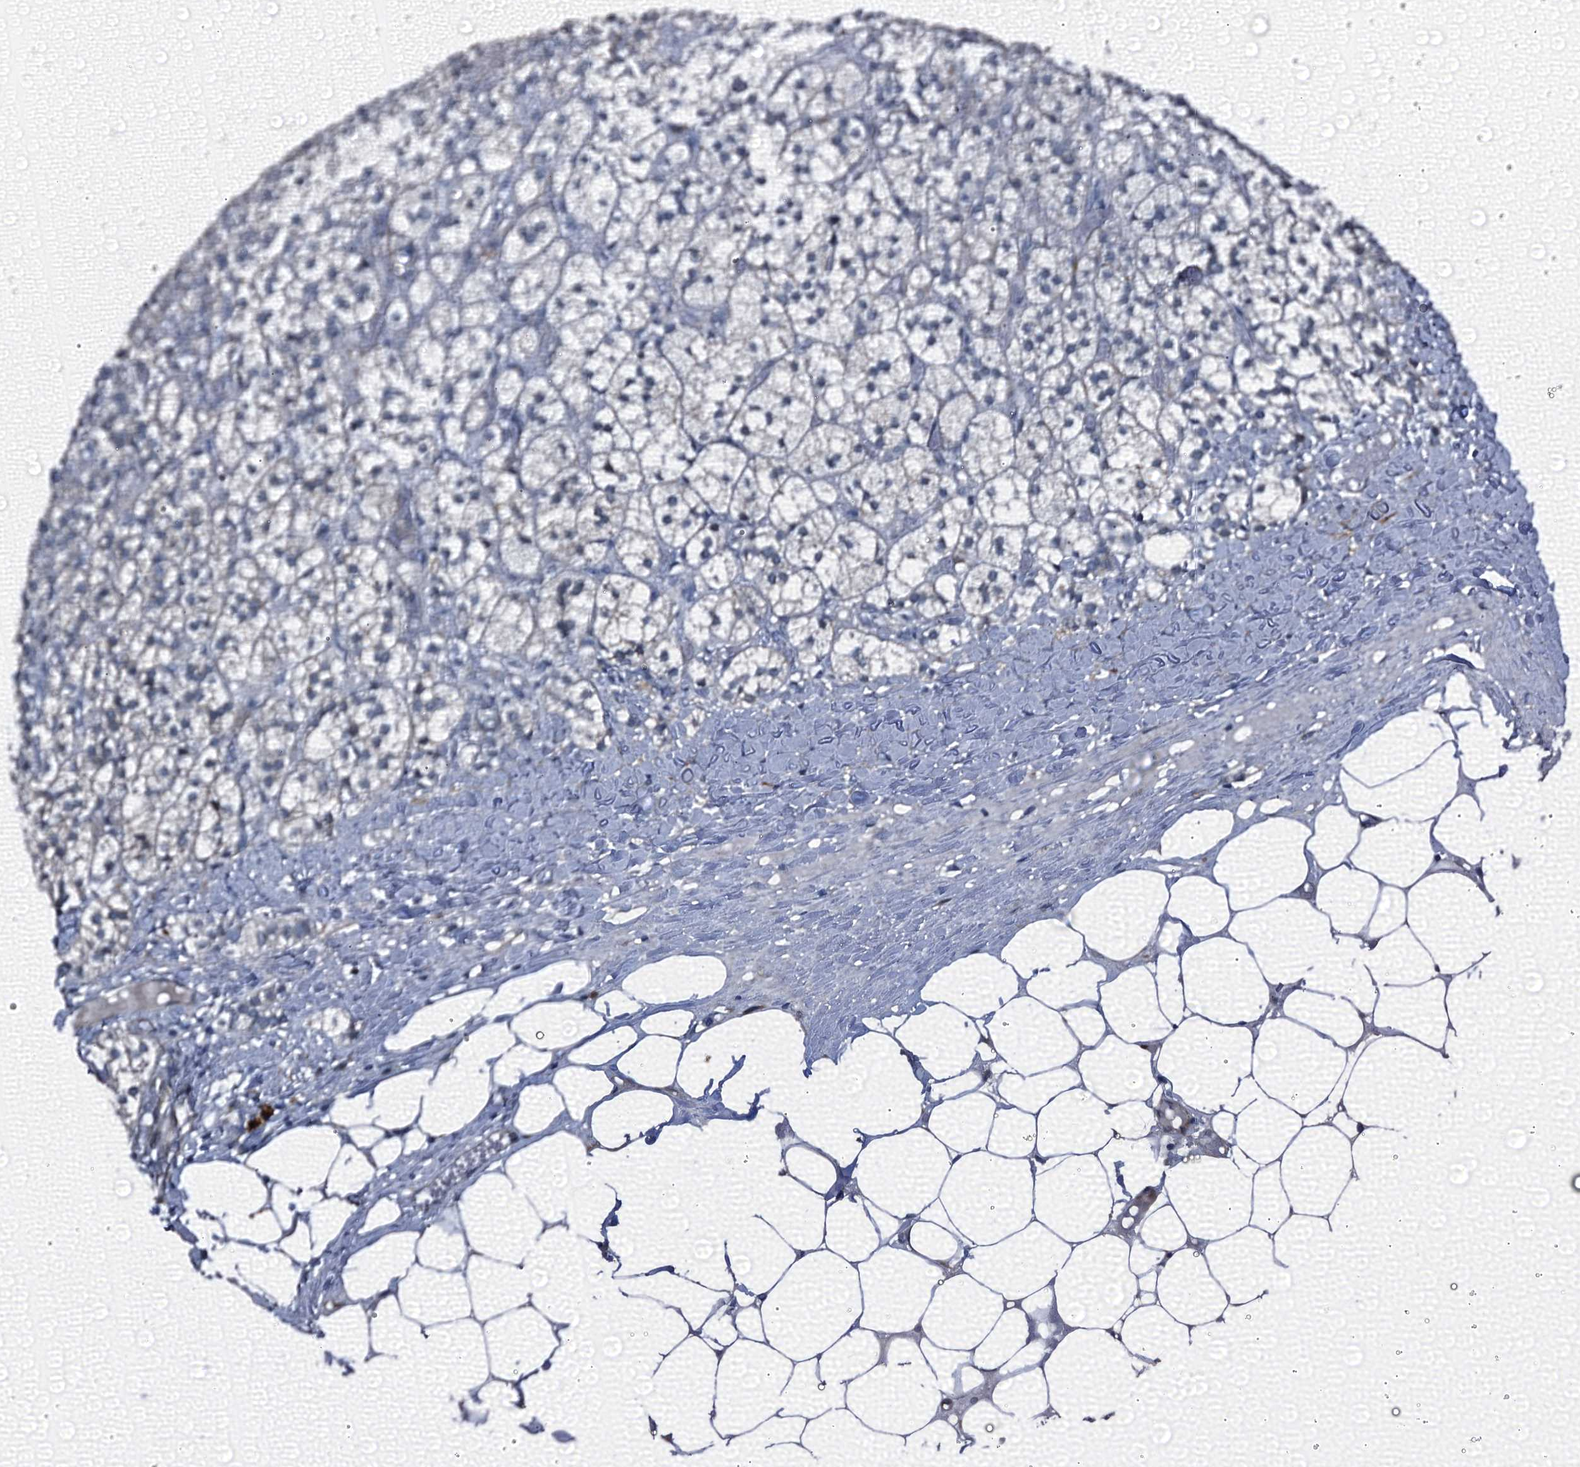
{"staining": {"intensity": "negative", "quantity": "none", "location": "none"}, "tissue": "adrenal gland", "cell_type": "Glandular cells", "image_type": "normal", "snomed": [{"axis": "morphology", "description": "Normal tissue, NOS"}, {"axis": "topography", "description": "Adrenal gland"}], "caption": "High power microscopy photomicrograph of an IHC photomicrograph of unremarkable adrenal gland, revealing no significant staining in glandular cells. Nuclei are stained in blue.", "gene": "EMG1", "patient": {"sex": "female", "age": 61}}